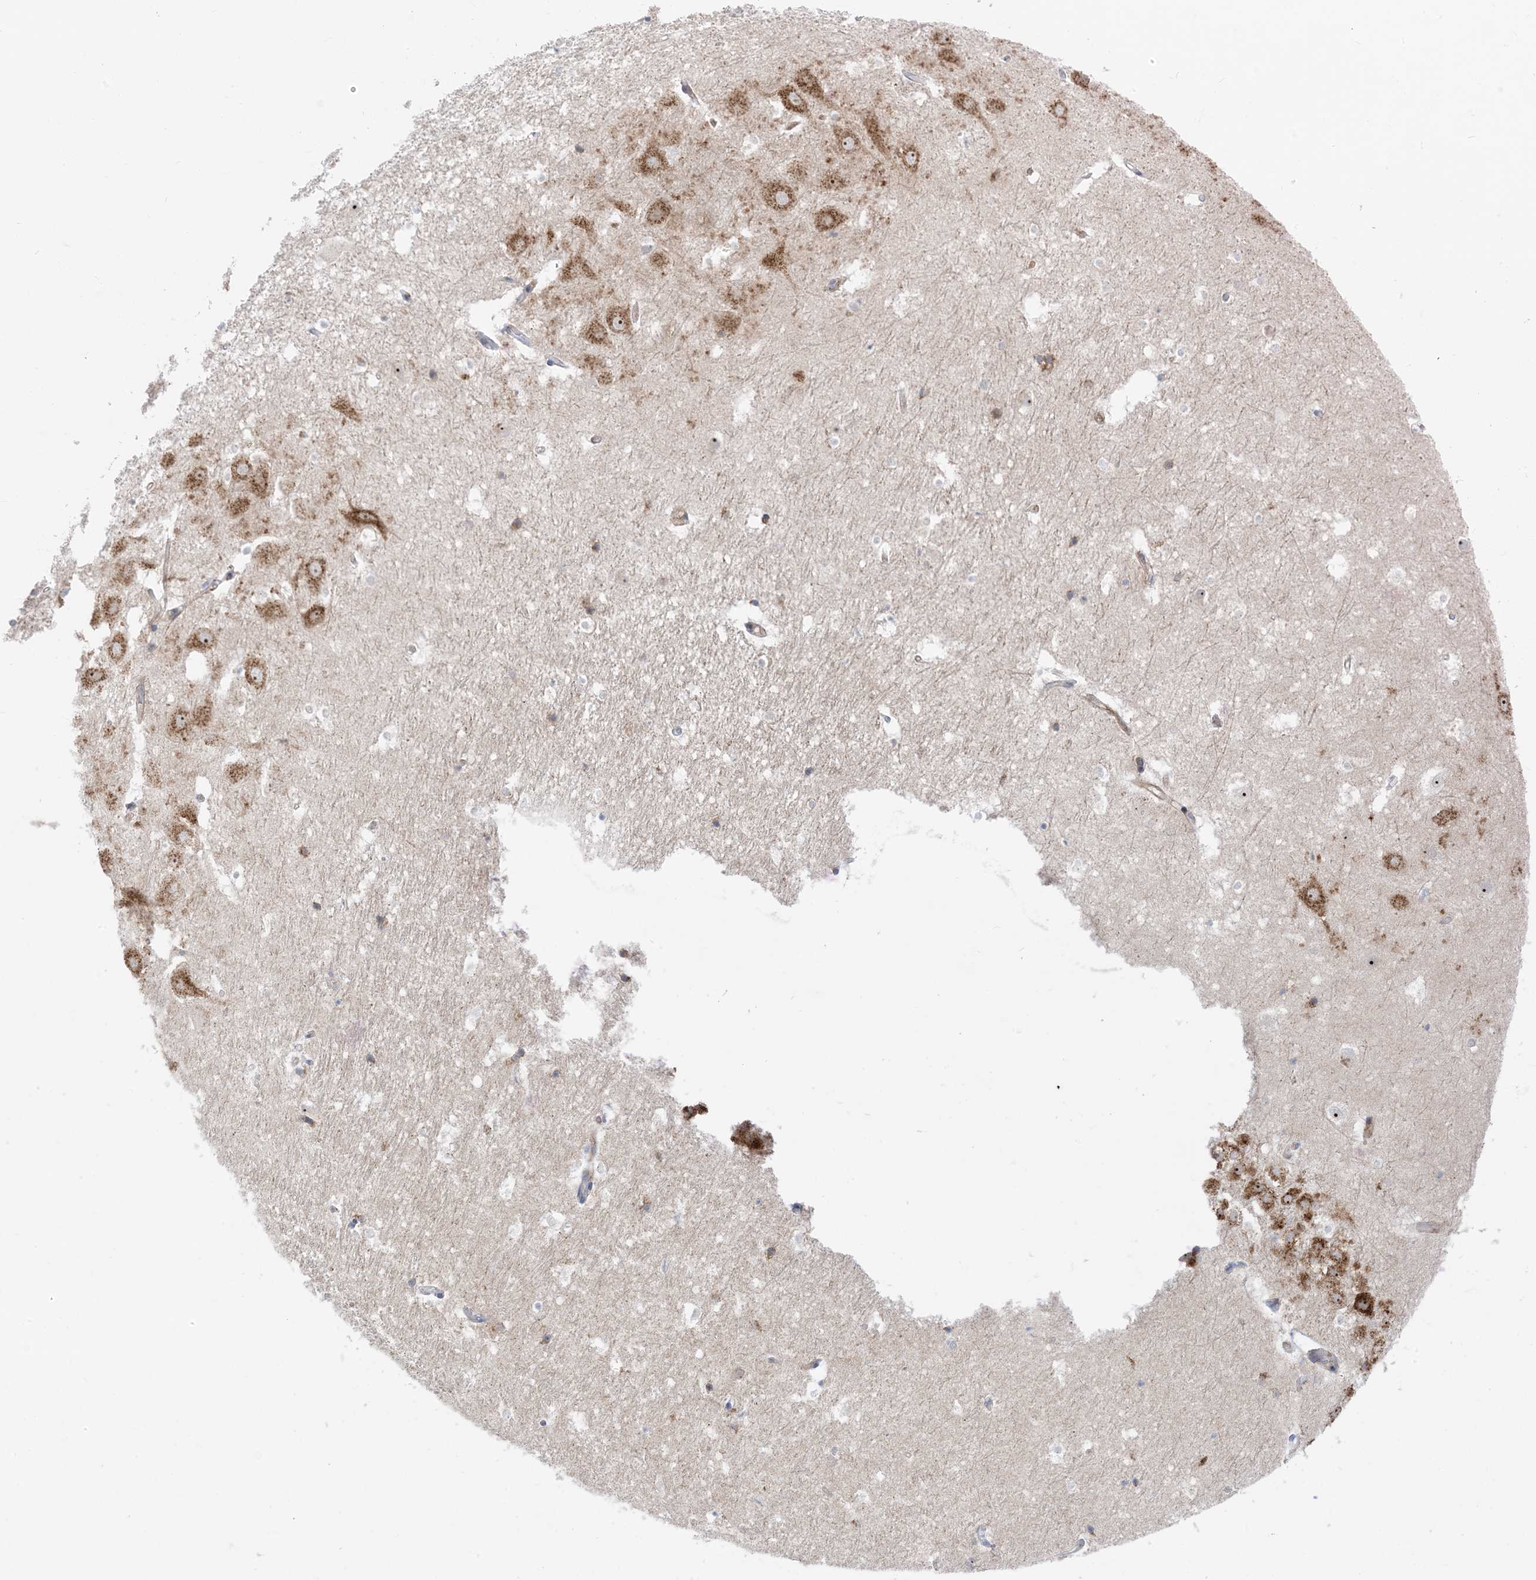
{"staining": {"intensity": "weak", "quantity": "<25%", "location": "cytoplasmic/membranous"}, "tissue": "hippocampus", "cell_type": "Glial cells", "image_type": "normal", "snomed": [{"axis": "morphology", "description": "Normal tissue, NOS"}, {"axis": "topography", "description": "Hippocampus"}], "caption": "Immunohistochemical staining of normal hippocampus exhibits no significant expression in glial cells. (DAB IHC with hematoxylin counter stain).", "gene": "MARS2", "patient": {"sex": "female", "age": 52}}